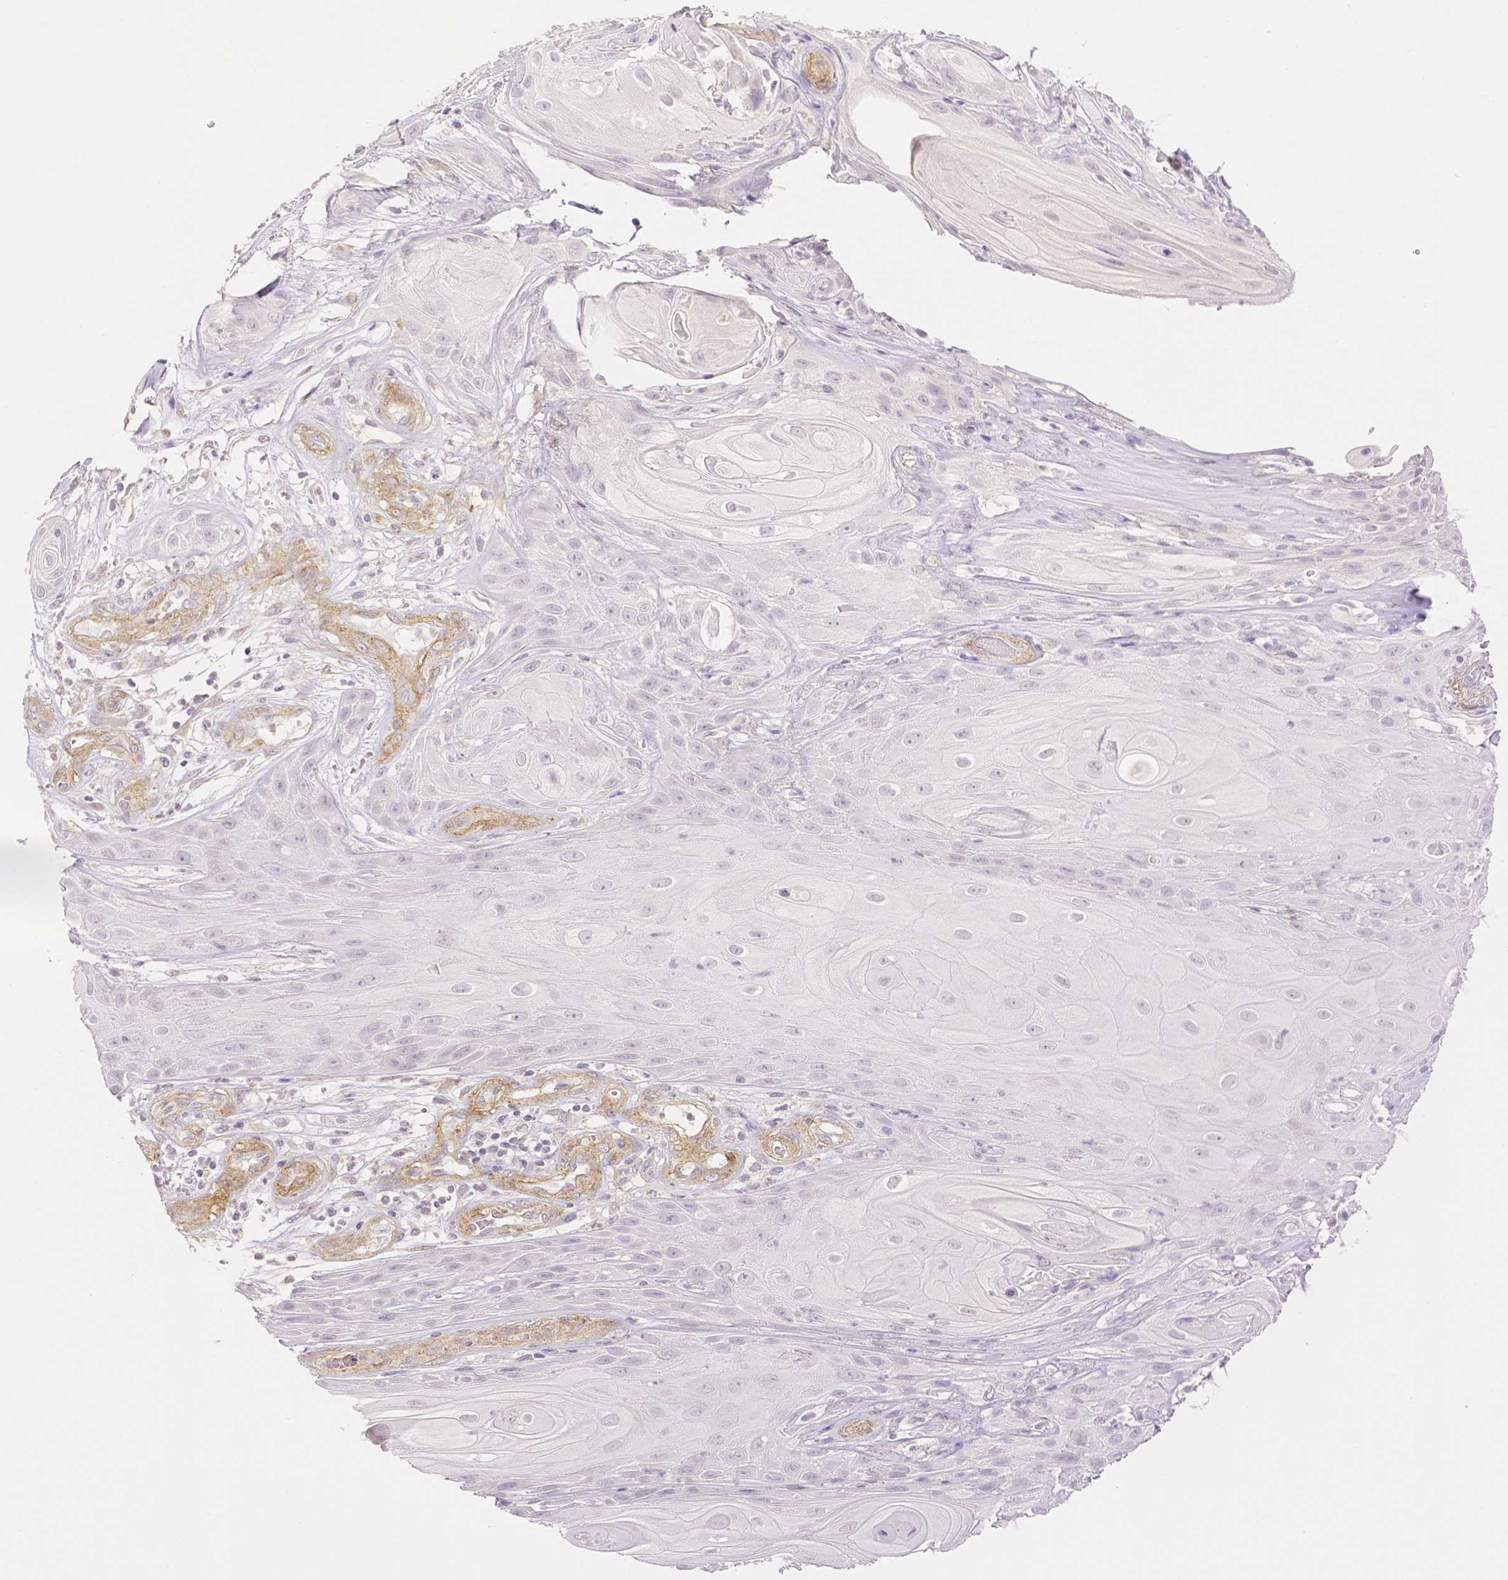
{"staining": {"intensity": "negative", "quantity": "none", "location": "none"}, "tissue": "skin cancer", "cell_type": "Tumor cells", "image_type": "cancer", "snomed": [{"axis": "morphology", "description": "Squamous cell carcinoma, NOS"}, {"axis": "topography", "description": "Skin"}], "caption": "Immunohistochemistry (IHC) image of squamous cell carcinoma (skin) stained for a protein (brown), which displays no positivity in tumor cells. The staining was performed using DAB (3,3'-diaminobenzidine) to visualize the protein expression in brown, while the nuclei were stained in blue with hematoxylin (Magnification: 20x).", "gene": "THY1", "patient": {"sex": "male", "age": 62}}